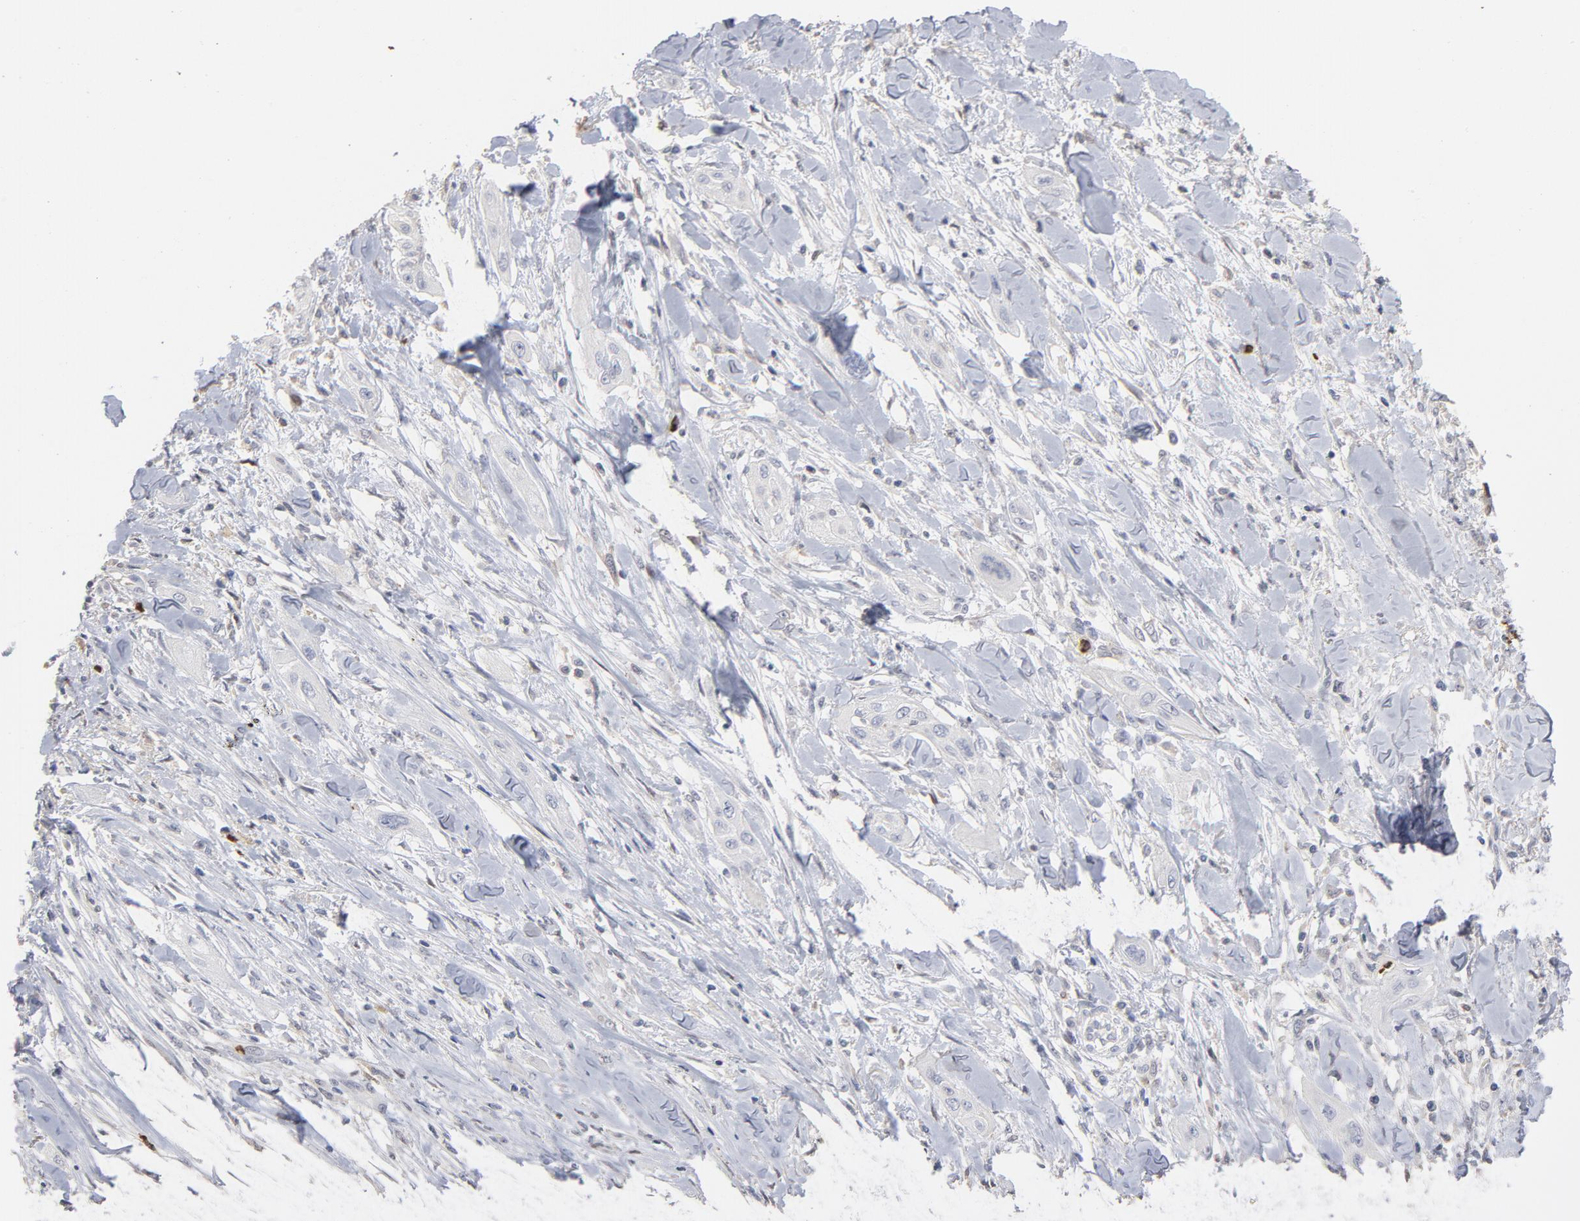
{"staining": {"intensity": "negative", "quantity": "none", "location": "none"}, "tissue": "lung cancer", "cell_type": "Tumor cells", "image_type": "cancer", "snomed": [{"axis": "morphology", "description": "Squamous cell carcinoma, NOS"}, {"axis": "topography", "description": "Lung"}], "caption": "Tumor cells show no significant protein expression in lung cancer.", "gene": "PNMA1", "patient": {"sex": "female", "age": 47}}